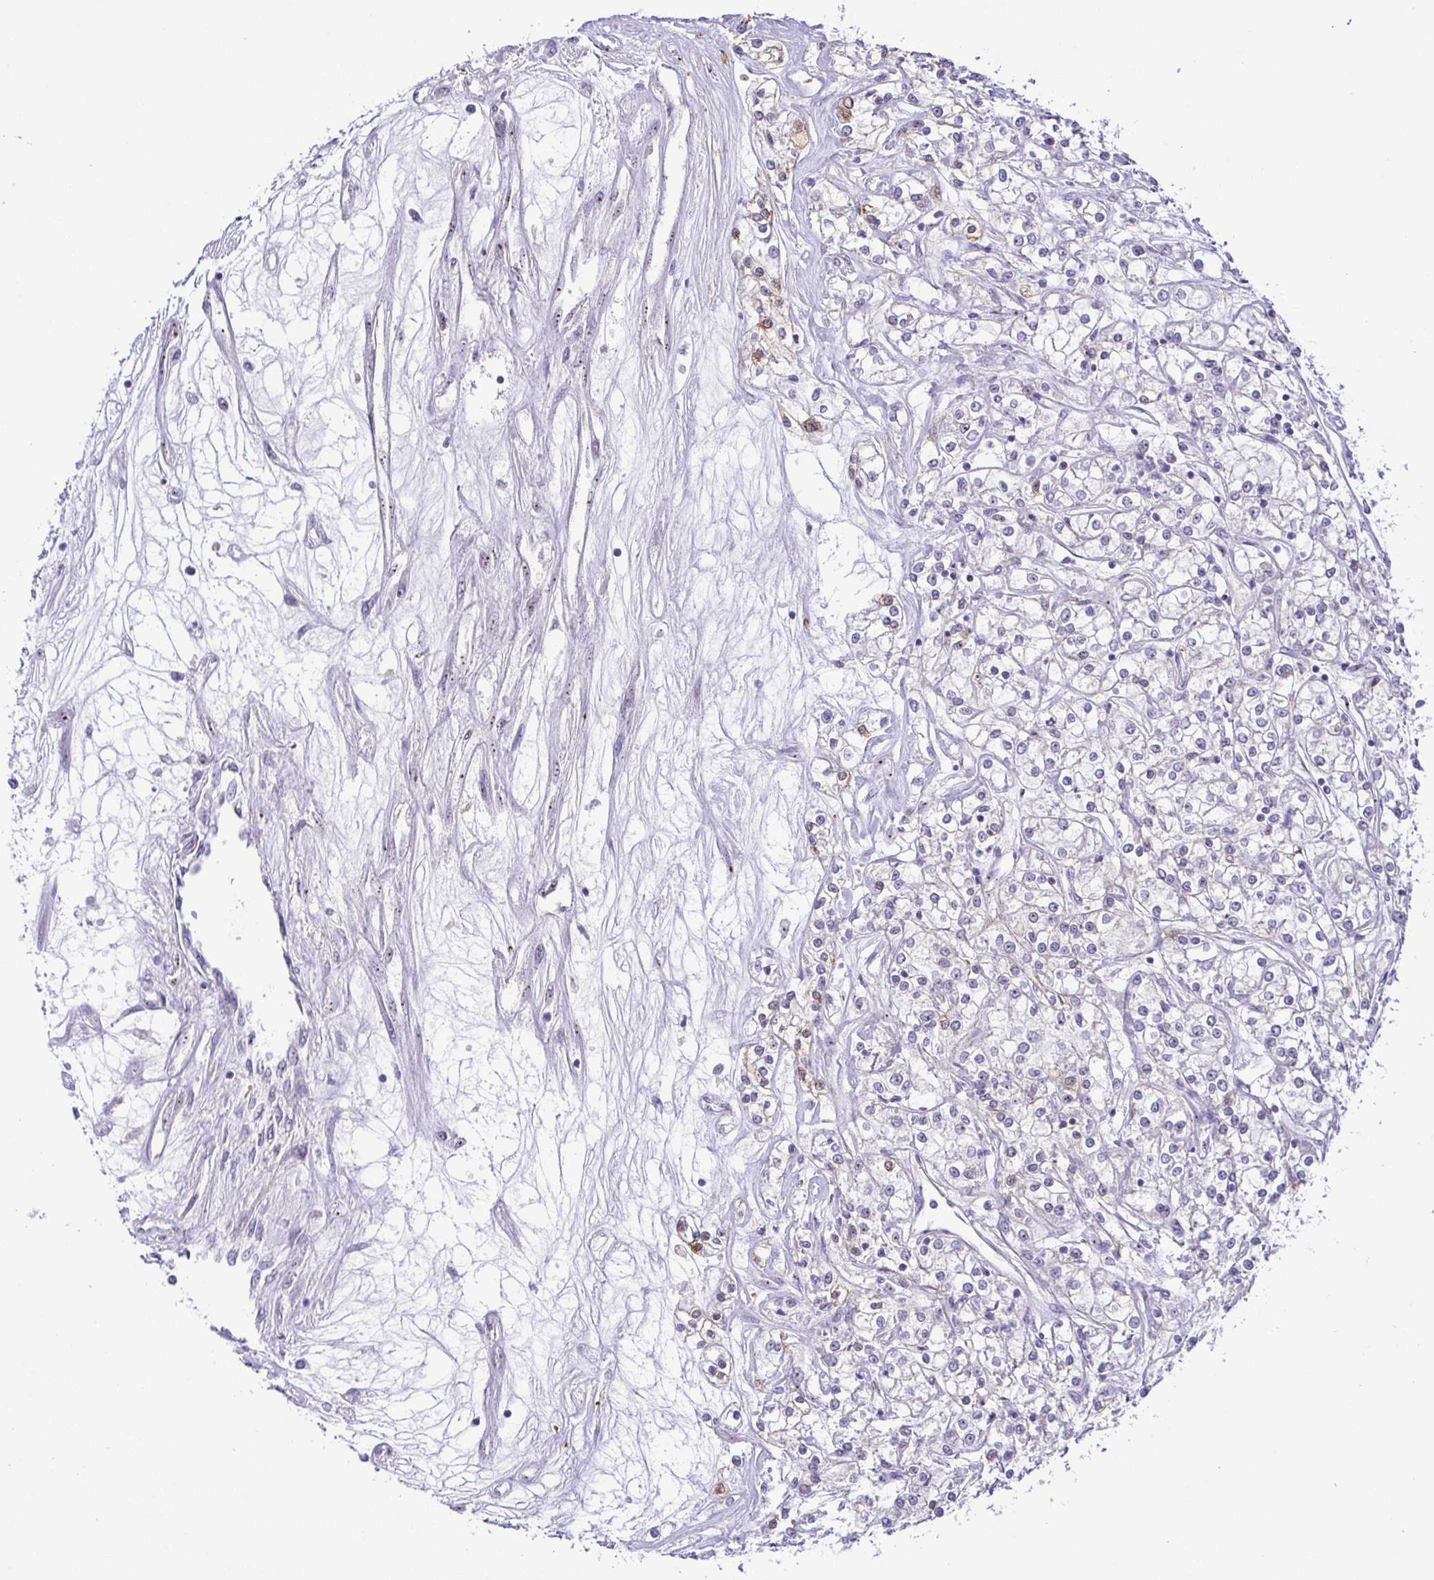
{"staining": {"intensity": "negative", "quantity": "none", "location": "none"}, "tissue": "renal cancer", "cell_type": "Tumor cells", "image_type": "cancer", "snomed": [{"axis": "morphology", "description": "Adenocarcinoma, NOS"}, {"axis": "topography", "description": "Kidney"}], "caption": "Immunohistochemistry (IHC) image of adenocarcinoma (renal) stained for a protein (brown), which reveals no positivity in tumor cells. (Stains: DAB (3,3'-diaminobenzidine) immunohistochemistry (IHC) with hematoxylin counter stain, Microscopy: brightfield microscopy at high magnification).", "gene": "RSL24D1", "patient": {"sex": "female", "age": 59}}